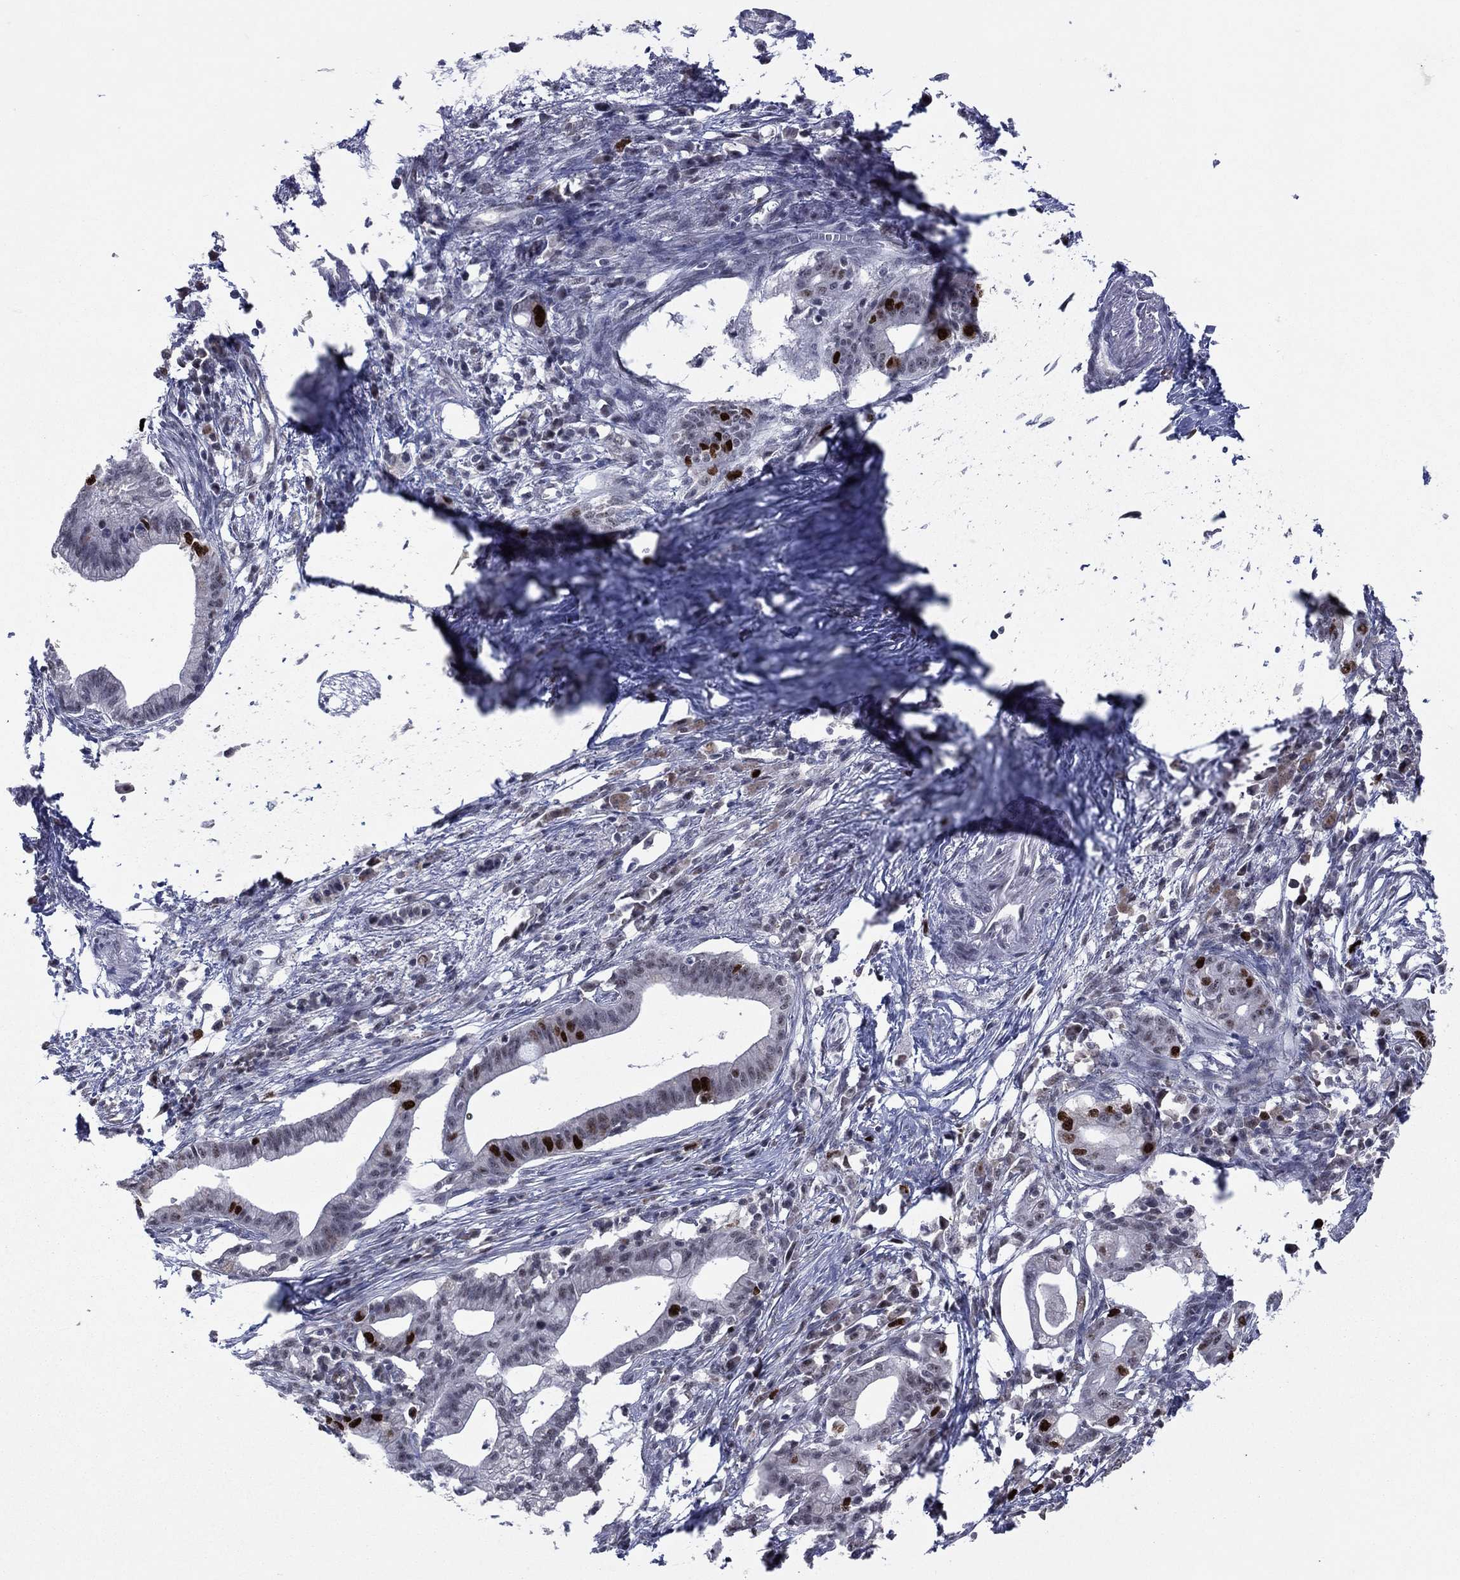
{"staining": {"intensity": "strong", "quantity": "<25%", "location": "nuclear"}, "tissue": "pancreatic cancer", "cell_type": "Tumor cells", "image_type": "cancer", "snomed": [{"axis": "morphology", "description": "Normal tissue, NOS"}, {"axis": "morphology", "description": "Adenocarcinoma, NOS"}, {"axis": "topography", "description": "Pancreas"}], "caption": "Tumor cells display strong nuclear positivity in about <25% of cells in adenocarcinoma (pancreatic).", "gene": "CDCA5", "patient": {"sex": "female", "age": 58}}